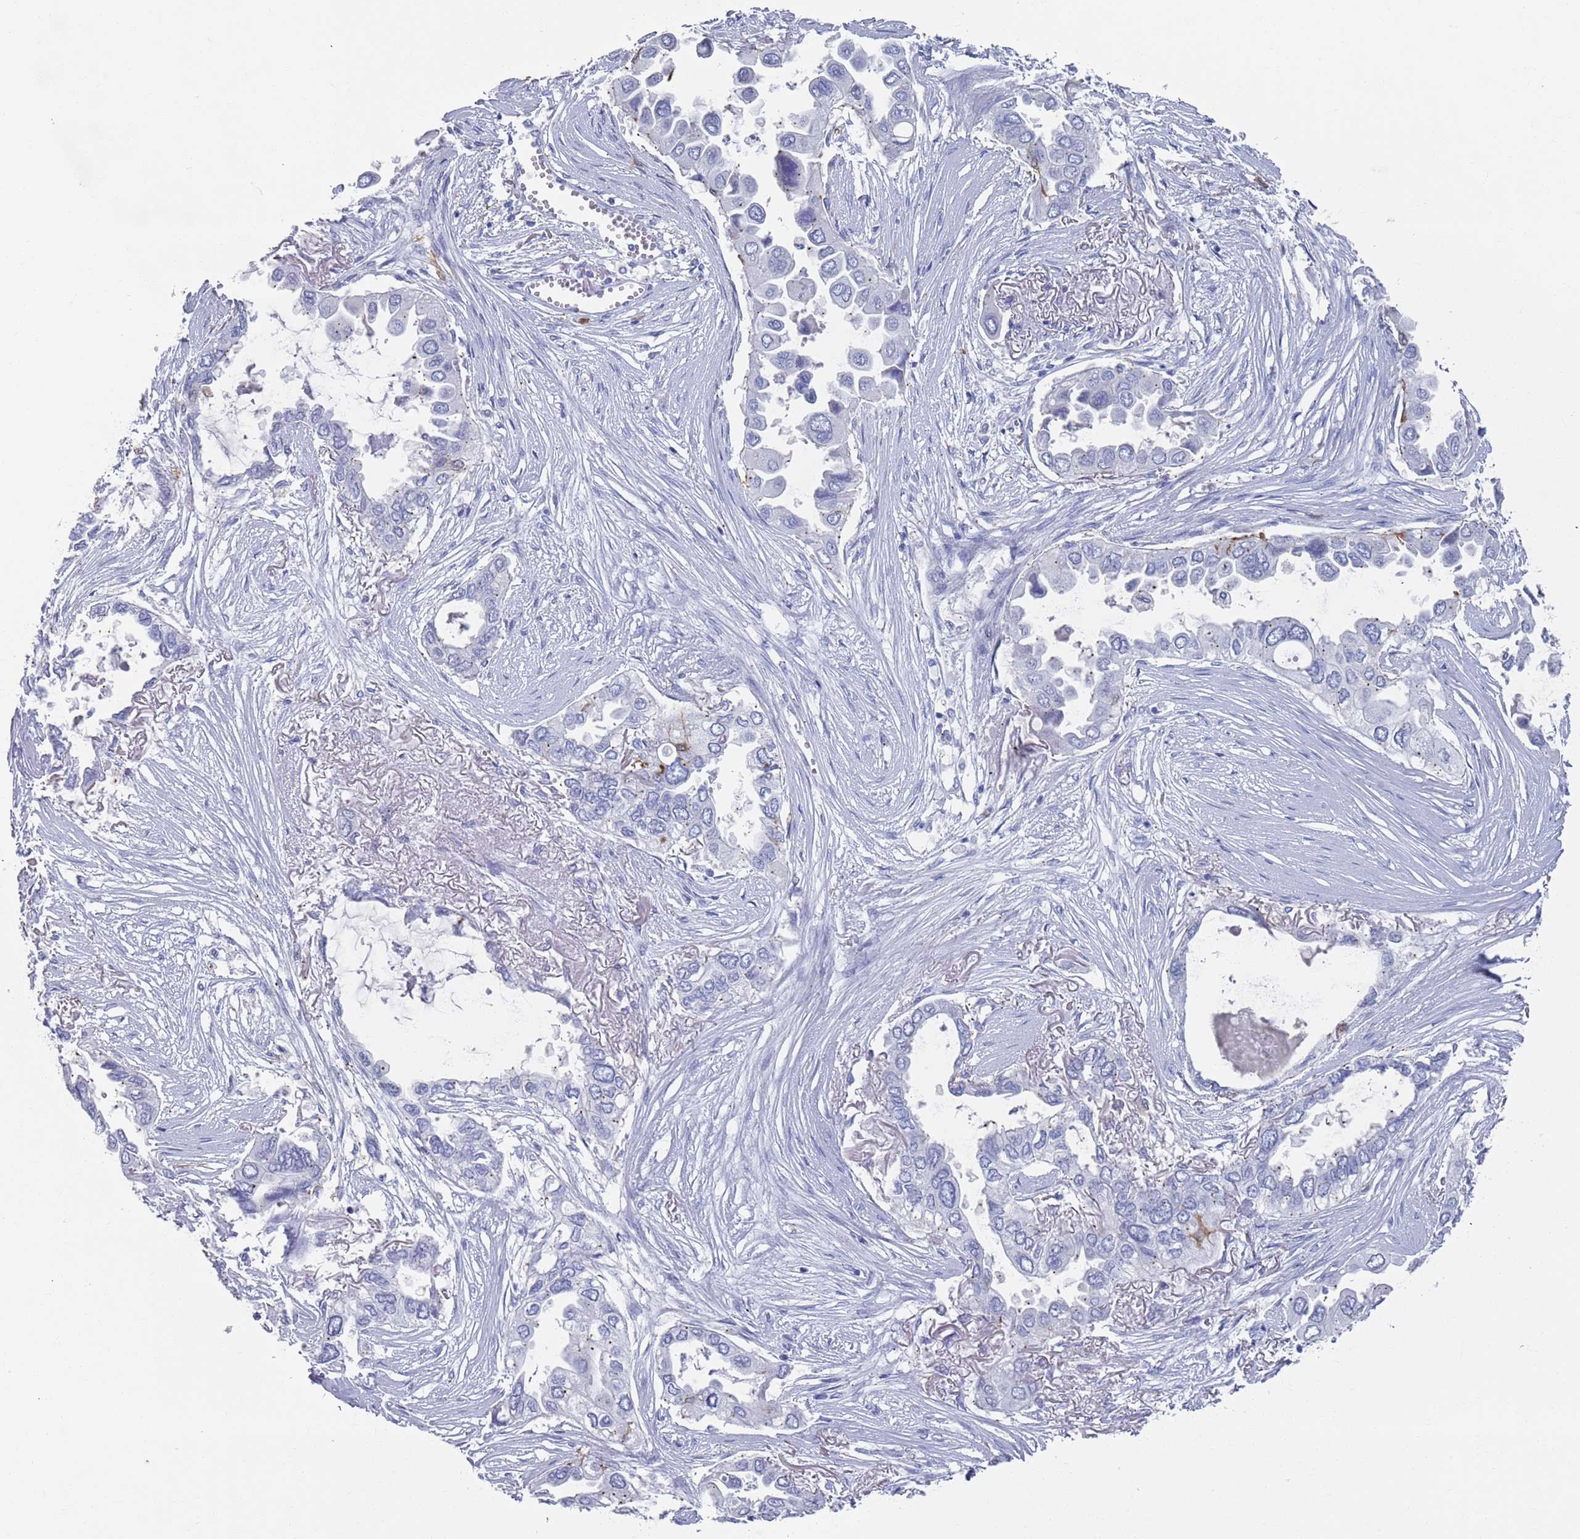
{"staining": {"intensity": "weak", "quantity": "<25%", "location": "cytoplasmic/membranous"}, "tissue": "lung cancer", "cell_type": "Tumor cells", "image_type": "cancer", "snomed": [{"axis": "morphology", "description": "Adenocarcinoma, NOS"}, {"axis": "topography", "description": "Lung"}], "caption": "A histopathology image of human lung cancer (adenocarcinoma) is negative for staining in tumor cells.", "gene": "MAT1A", "patient": {"sex": "female", "age": 76}}